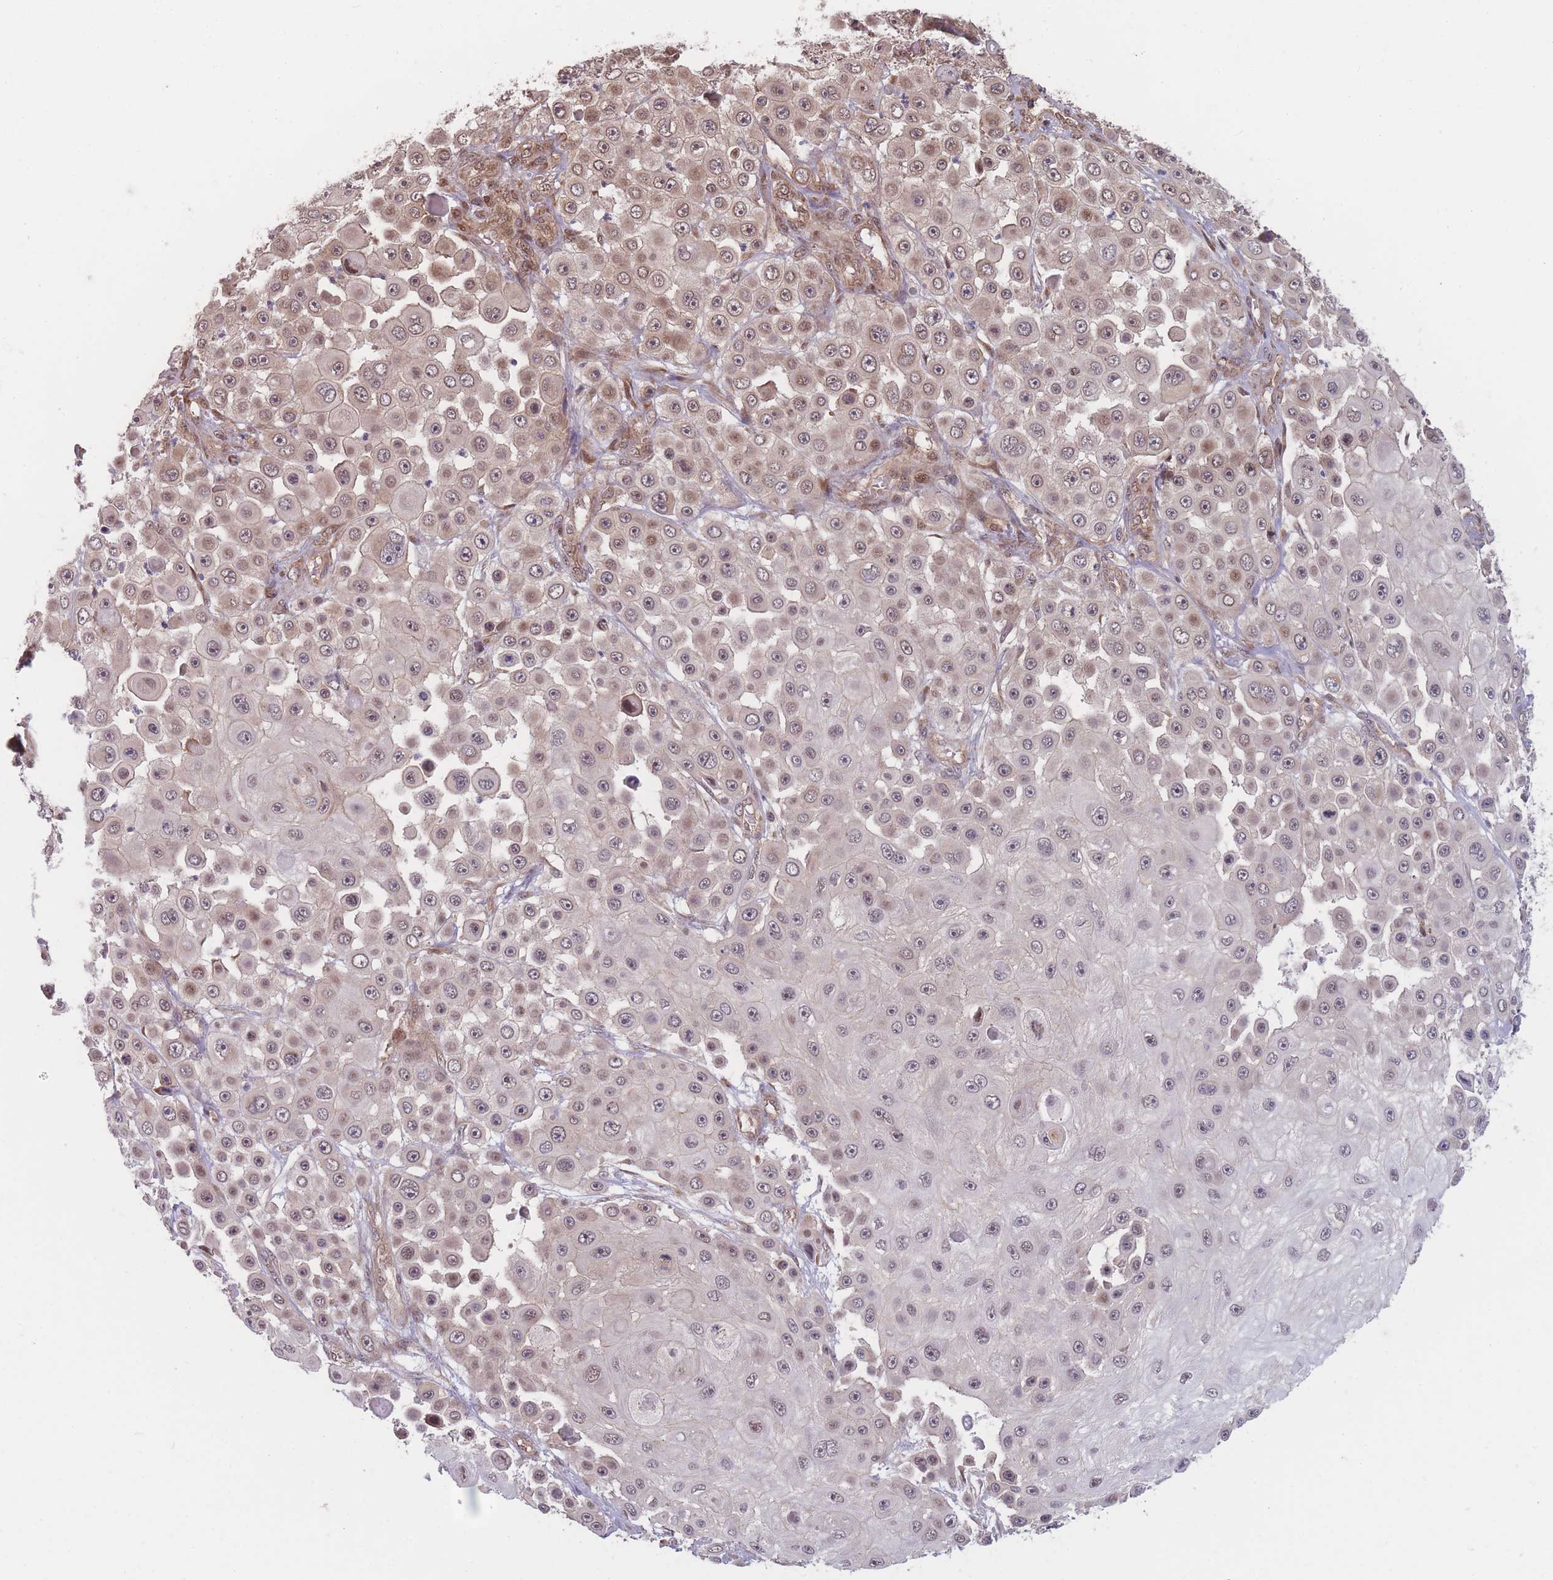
{"staining": {"intensity": "weak", "quantity": "25%-75%", "location": "cytoplasmic/membranous,nuclear"}, "tissue": "skin cancer", "cell_type": "Tumor cells", "image_type": "cancer", "snomed": [{"axis": "morphology", "description": "Squamous cell carcinoma, NOS"}, {"axis": "topography", "description": "Skin"}], "caption": "Human skin squamous cell carcinoma stained for a protein (brown) demonstrates weak cytoplasmic/membranous and nuclear positive positivity in approximately 25%-75% of tumor cells.", "gene": "RPS18", "patient": {"sex": "male", "age": 67}}